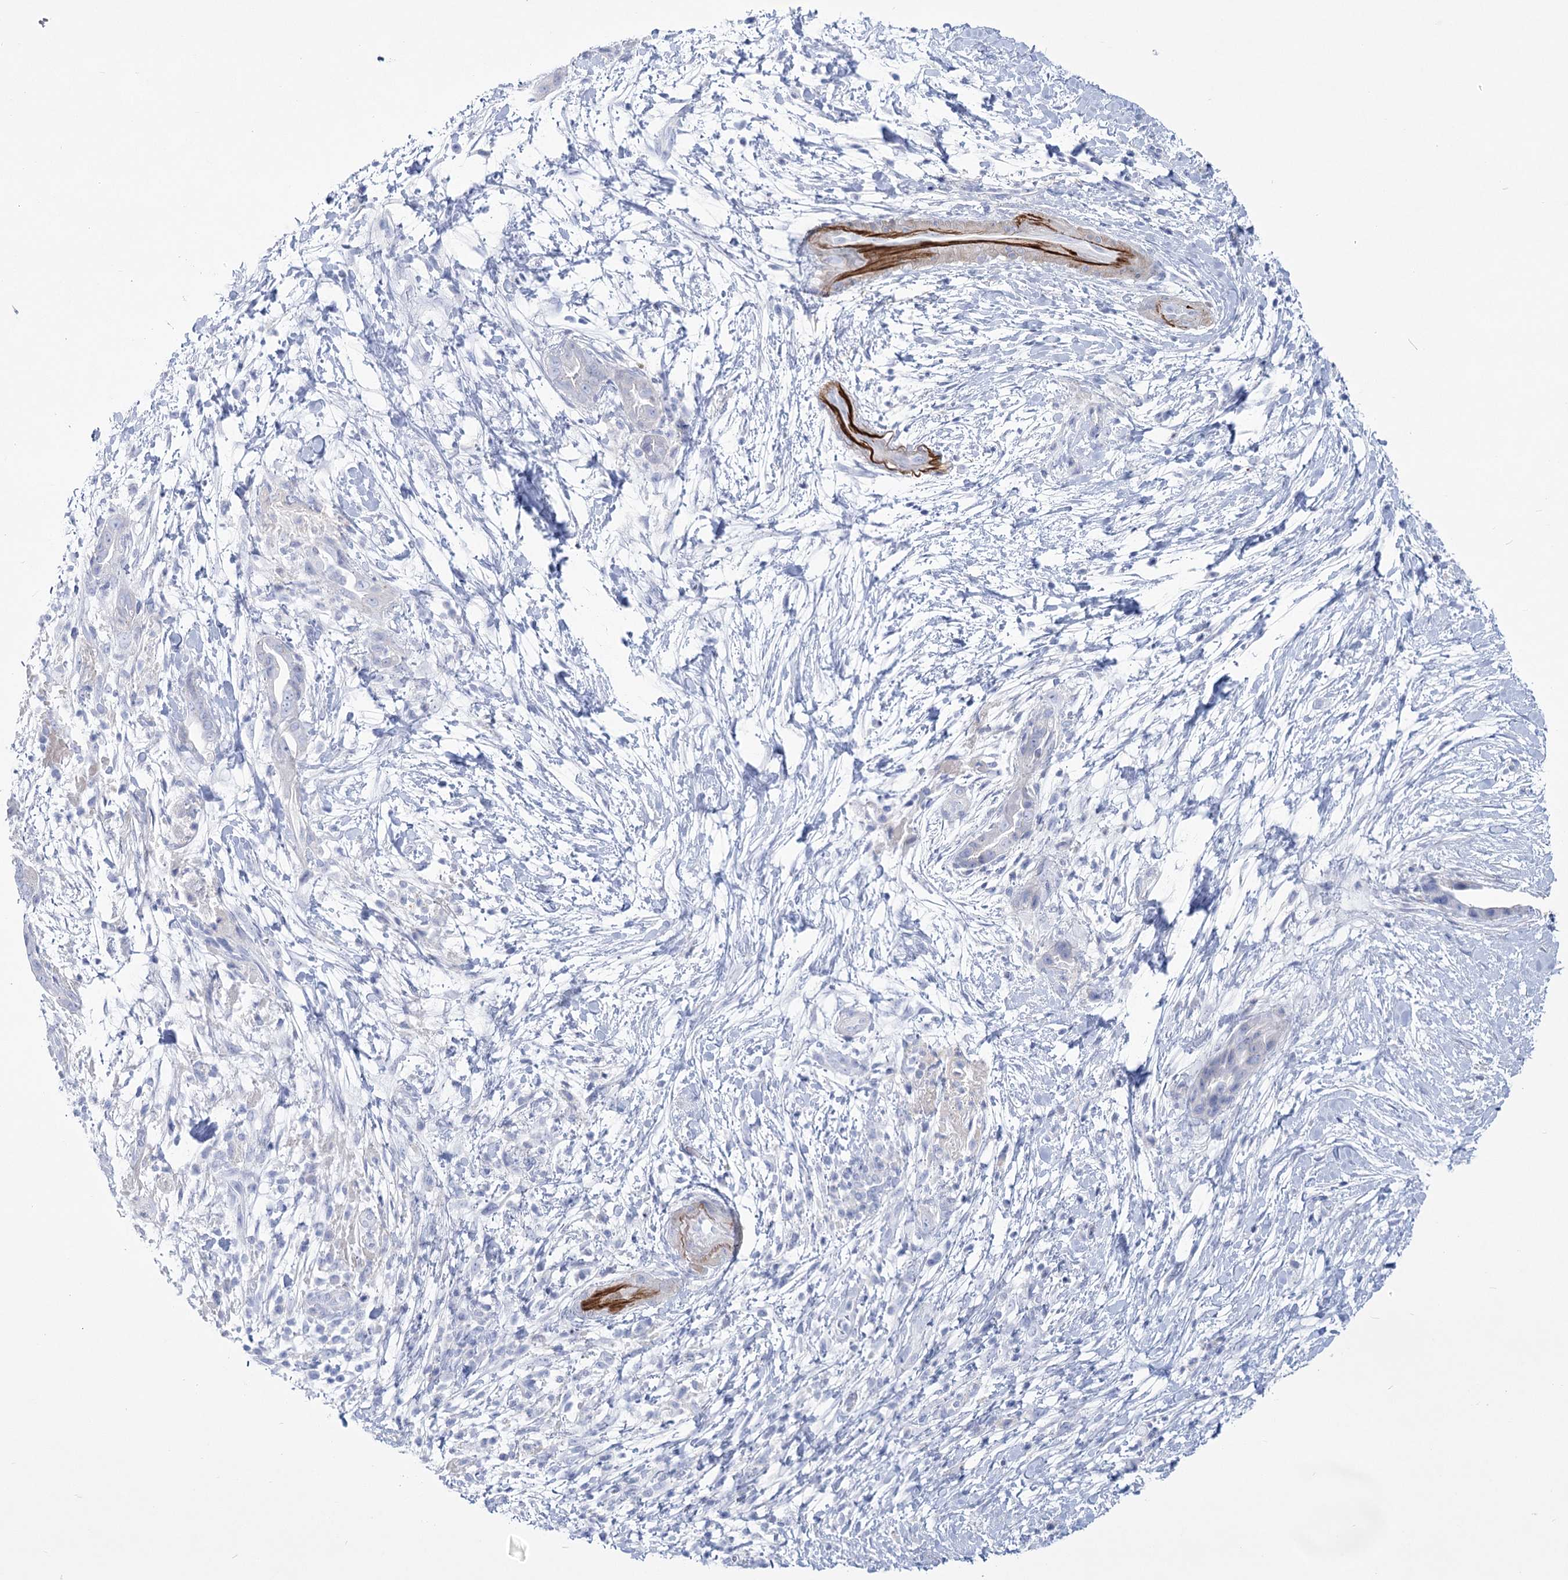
{"staining": {"intensity": "negative", "quantity": "none", "location": "none"}, "tissue": "pancreatic cancer", "cell_type": "Tumor cells", "image_type": "cancer", "snomed": [{"axis": "morphology", "description": "Adenocarcinoma, NOS"}, {"axis": "topography", "description": "Pancreas"}], "caption": "This photomicrograph is of pancreatic adenocarcinoma stained with immunohistochemistry (IHC) to label a protein in brown with the nuclei are counter-stained blue. There is no staining in tumor cells.", "gene": "PCDHA1", "patient": {"sex": "male", "age": 75}}